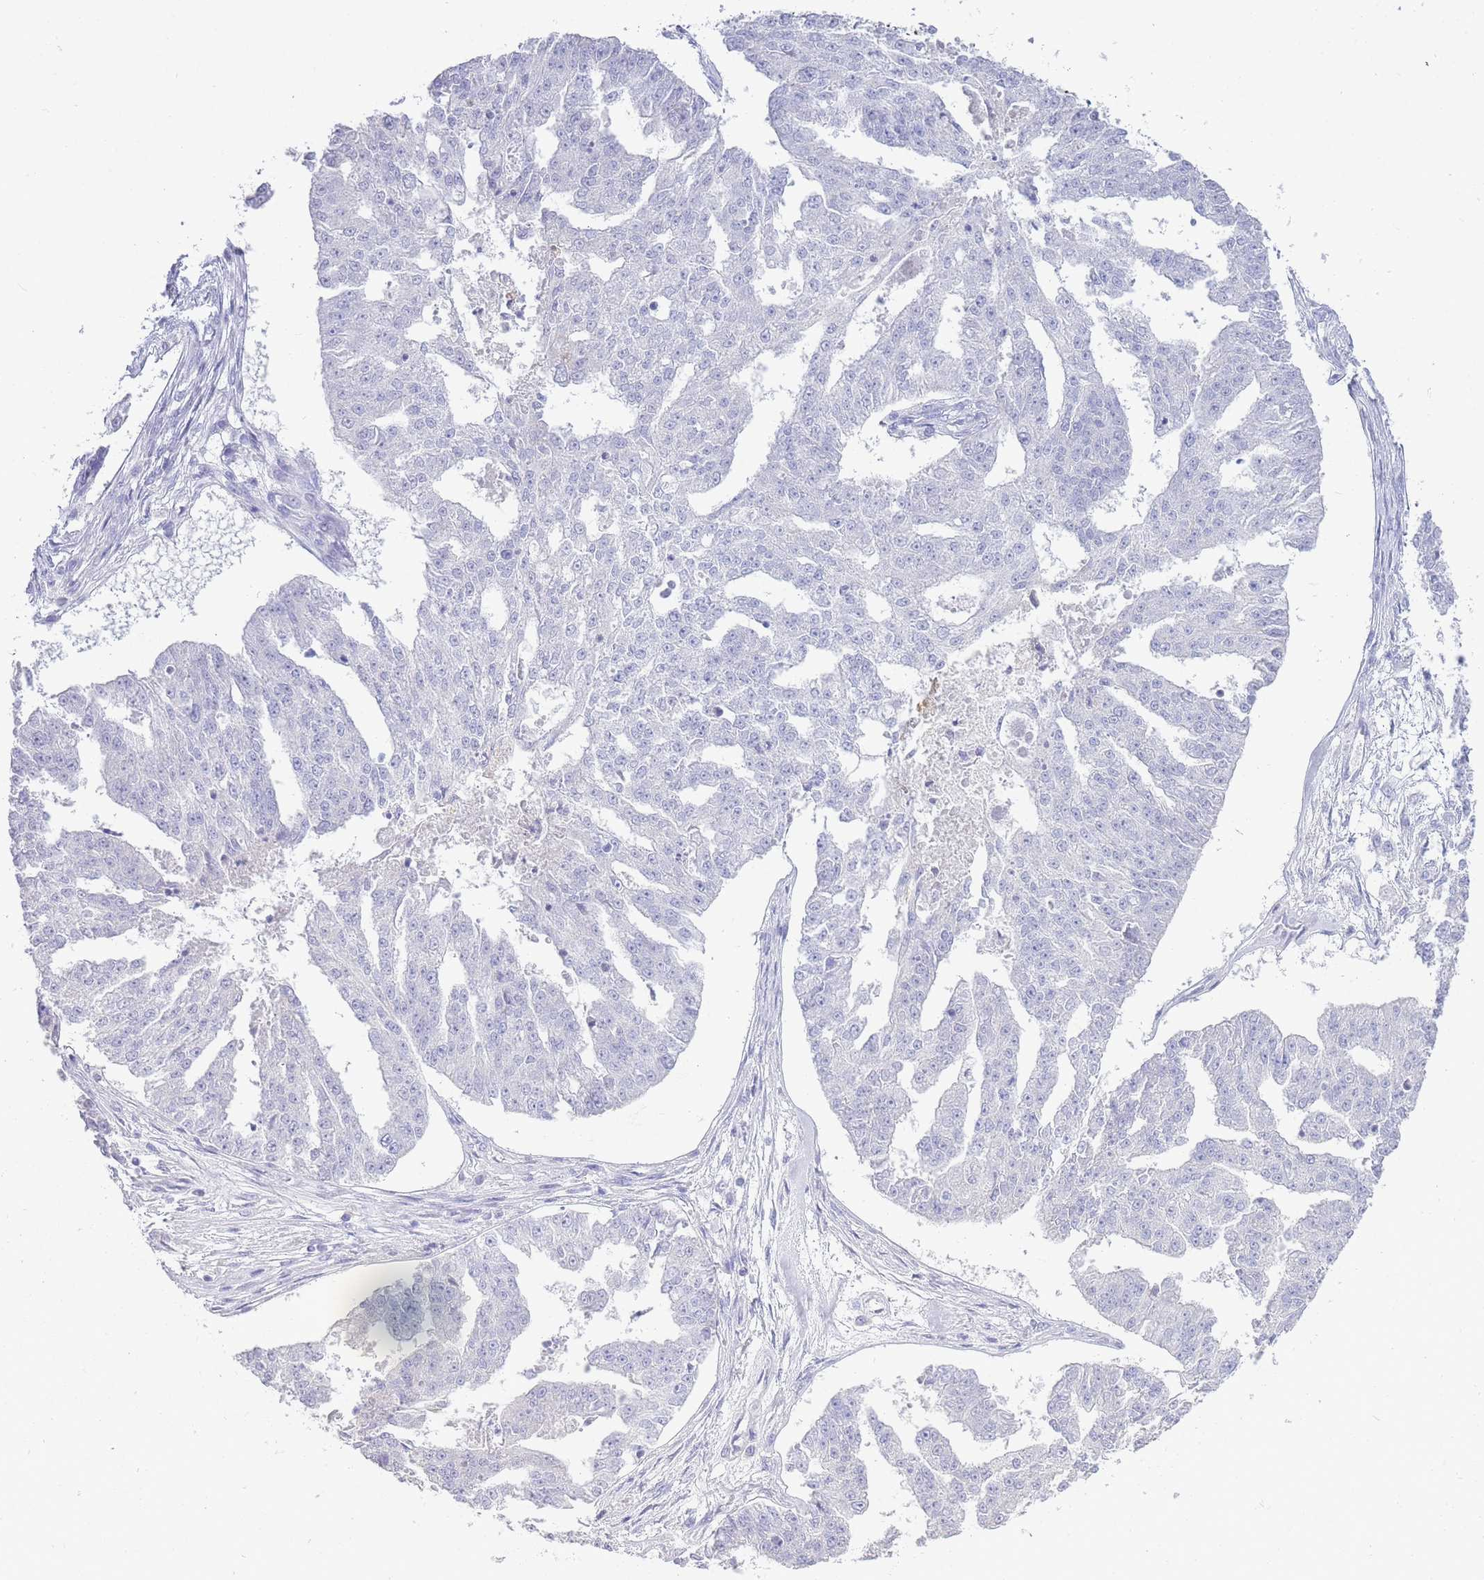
{"staining": {"intensity": "negative", "quantity": "none", "location": "none"}, "tissue": "ovarian cancer", "cell_type": "Tumor cells", "image_type": "cancer", "snomed": [{"axis": "morphology", "description": "Cystadenocarcinoma, serous, NOS"}, {"axis": "topography", "description": "Ovary"}], "caption": "This is a micrograph of immunohistochemistry staining of ovarian cancer (serous cystadenocarcinoma), which shows no staining in tumor cells. (DAB immunohistochemistry with hematoxylin counter stain).", "gene": "DPP4", "patient": {"sex": "female", "age": 58}}